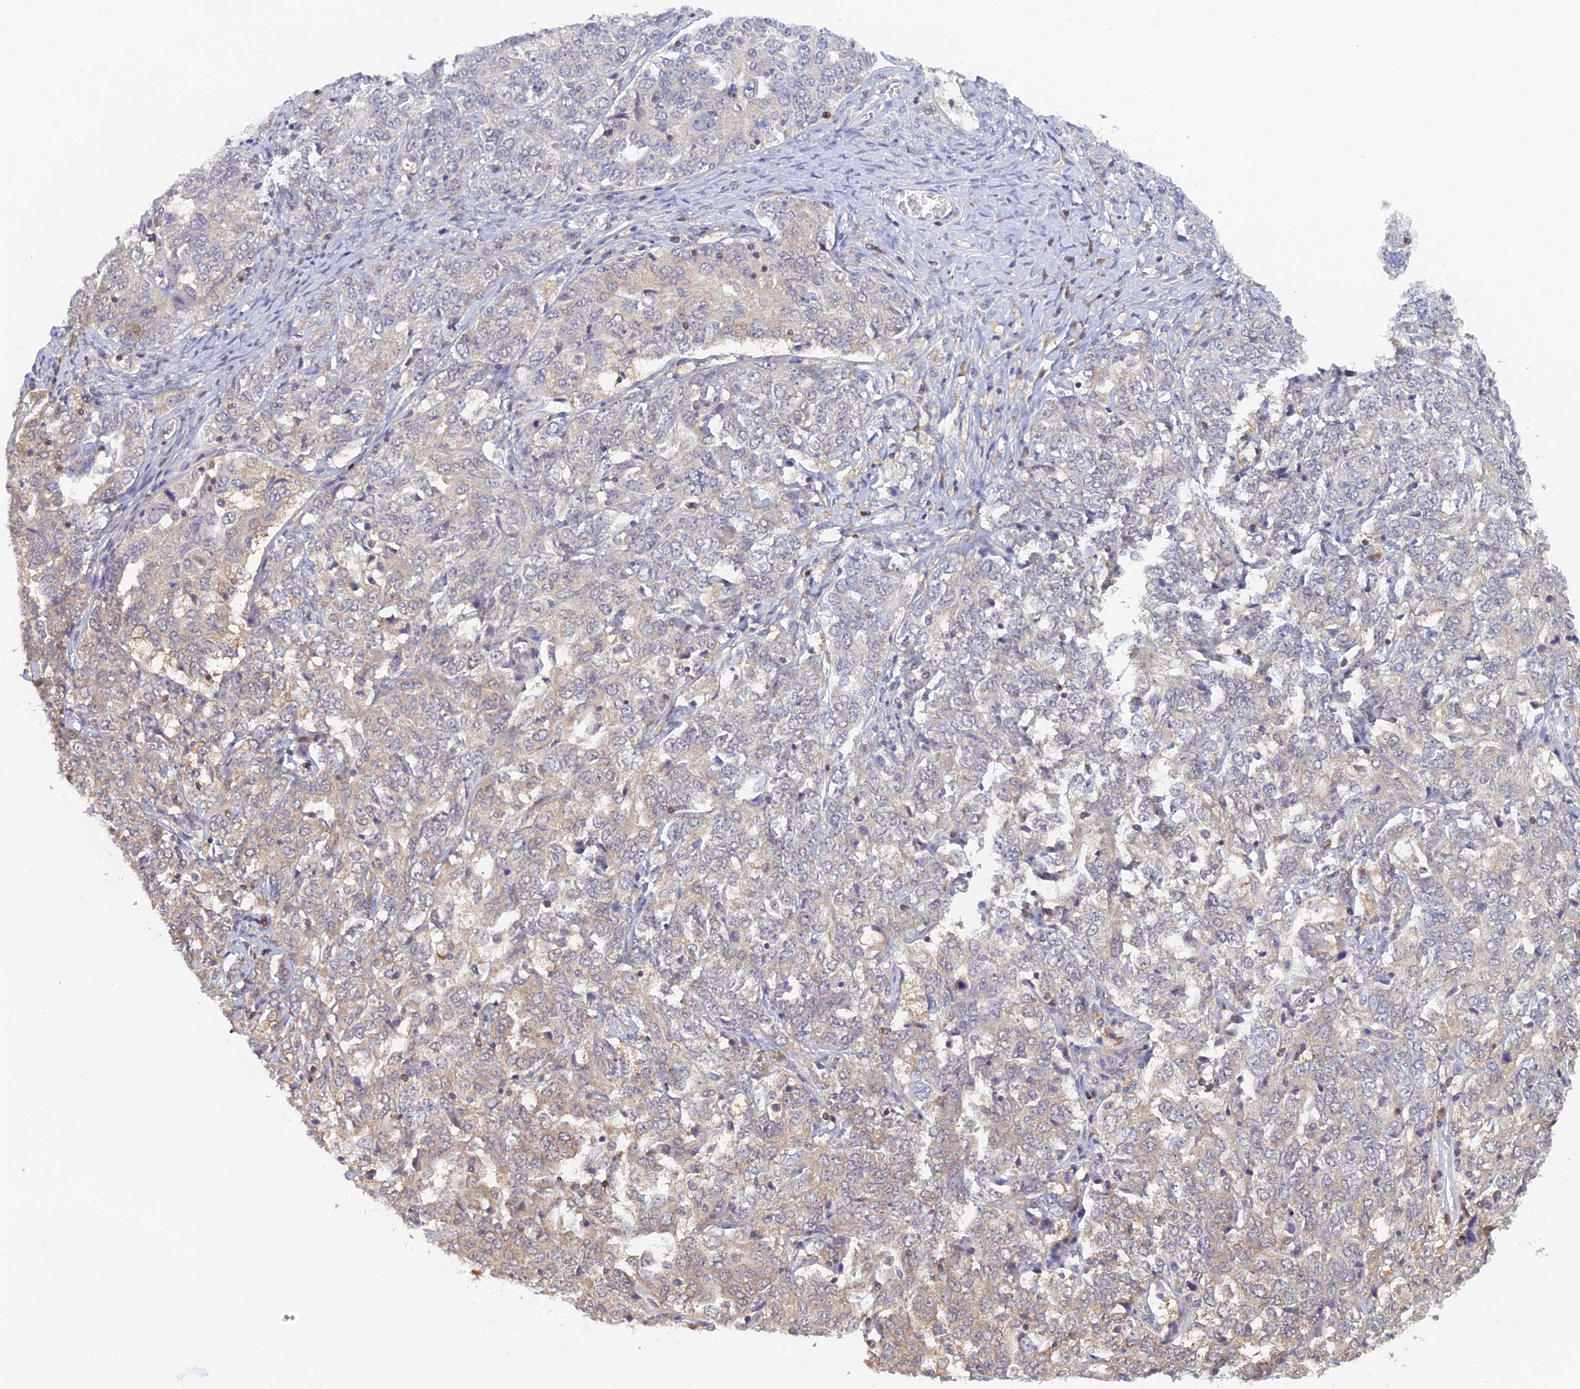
{"staining": {"intensity": "weak", "quantity": "<25%", "location": "cytoplasmic/membranous"}, "tissue": "ovarian cancer", "cell_type": "Tumor cells", "image_type": "cancer", "snomed": [{"axis": "morphology", "description": "Carcinoma, endometroid"}, {"axis": "topography", "description": "Ovary"}], "caption": "The immunohistochemistry (IHC) micrograph has no significant expression in tumor cells of ovarian endometroid carcinoma tissue.", "gene": "HINT1", "patient": {"sex": "female", "age": 62}}